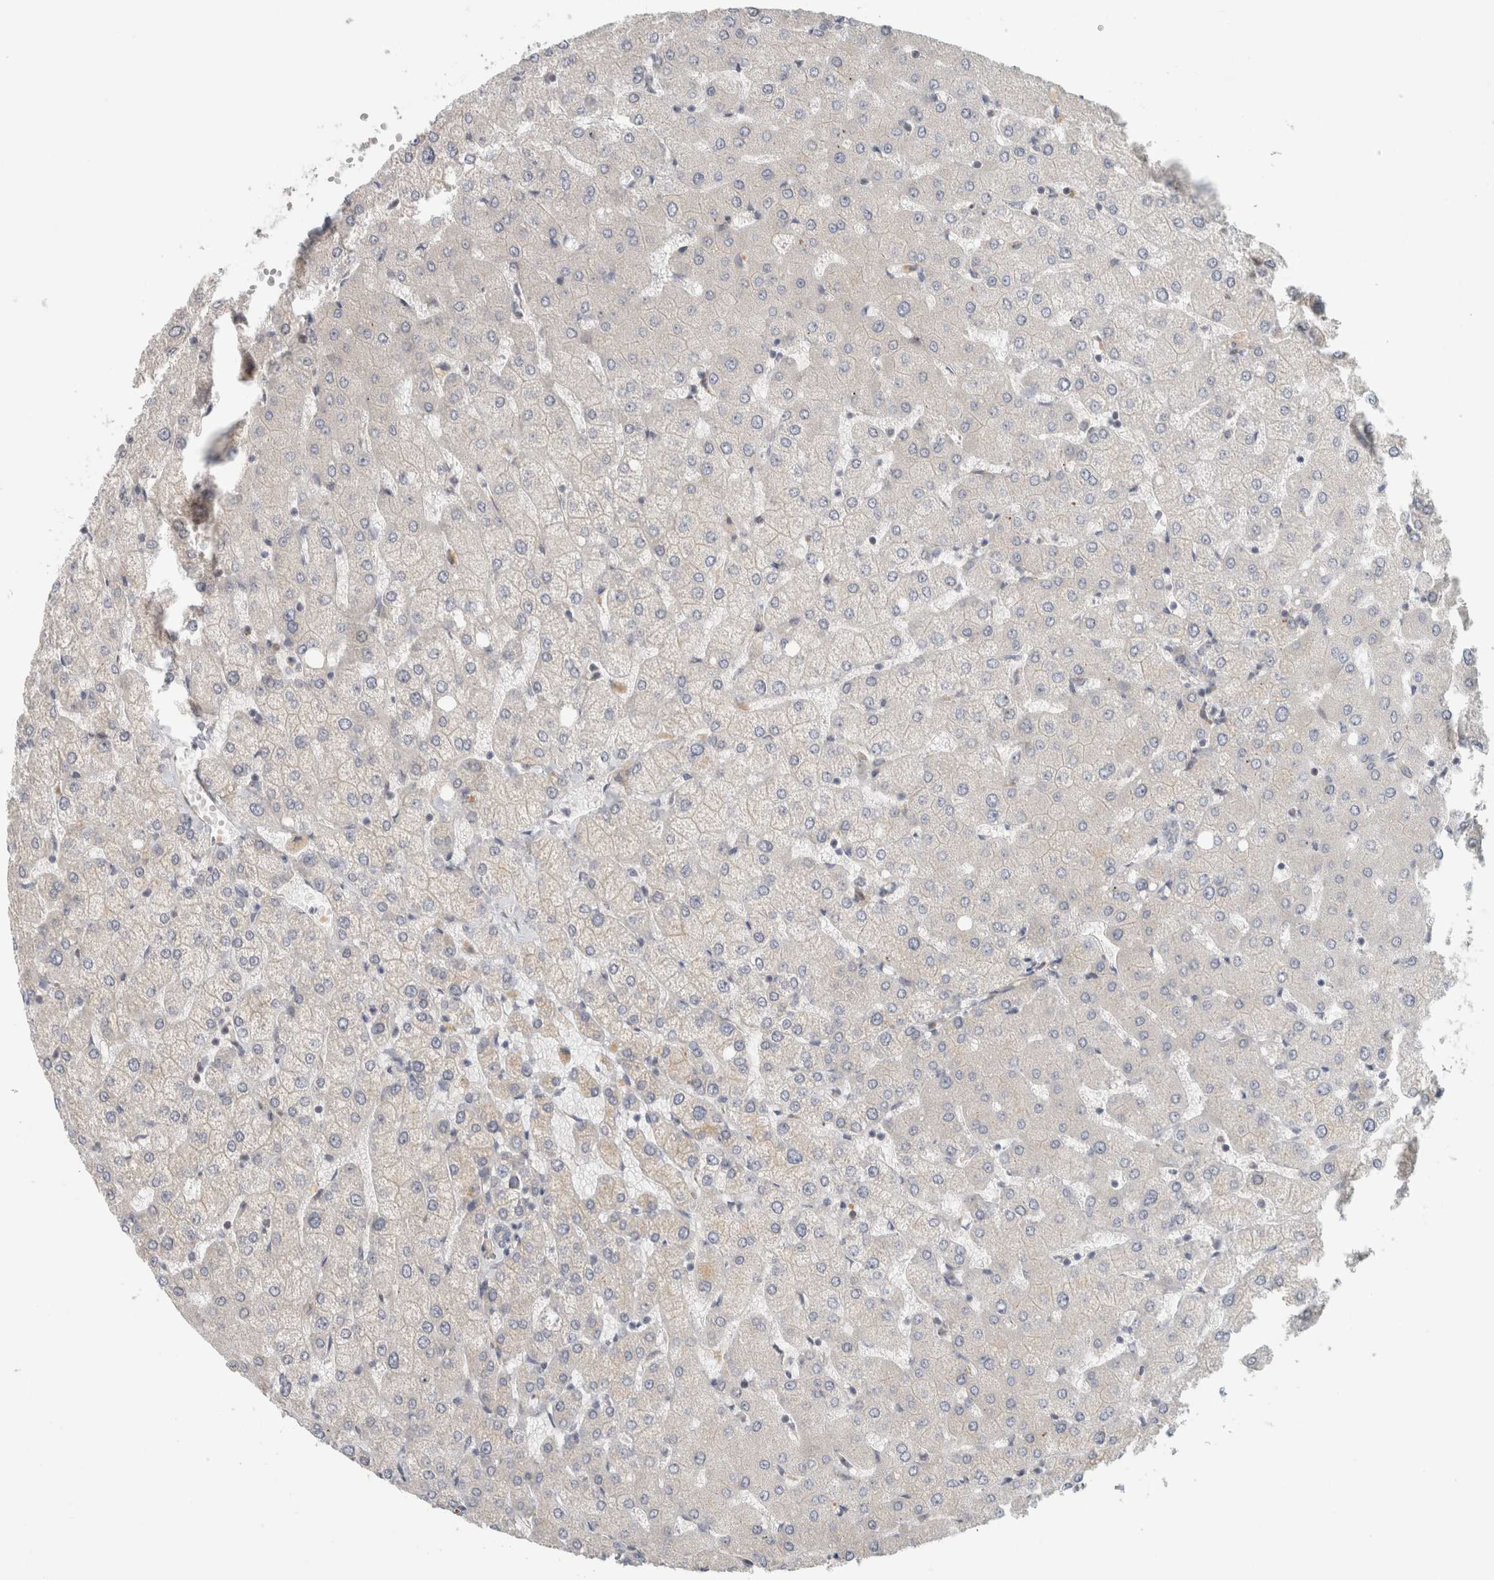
{"staining": {"intensity": "negative", "quantity": "none", "location": "none"}, "tissue": "liver", "cell_type": "Cholangiocytes", "image_type": "normal", "snomed": [{"axis": "morphology", "description": "Normal tissue, NOS"}, {"axis": "topography", "description": "Liver"}], "caption": "Cholangiocytes are negative for protein expression in benign human liver. Brightfield microscopy of IHC stained with DAB (3,3'-diaminobenzidine) (brown) and hematoxylin (blue), captured at high magnification.", "gene": "KPNA5", "patient": {"sex": "female", "age": 54}}